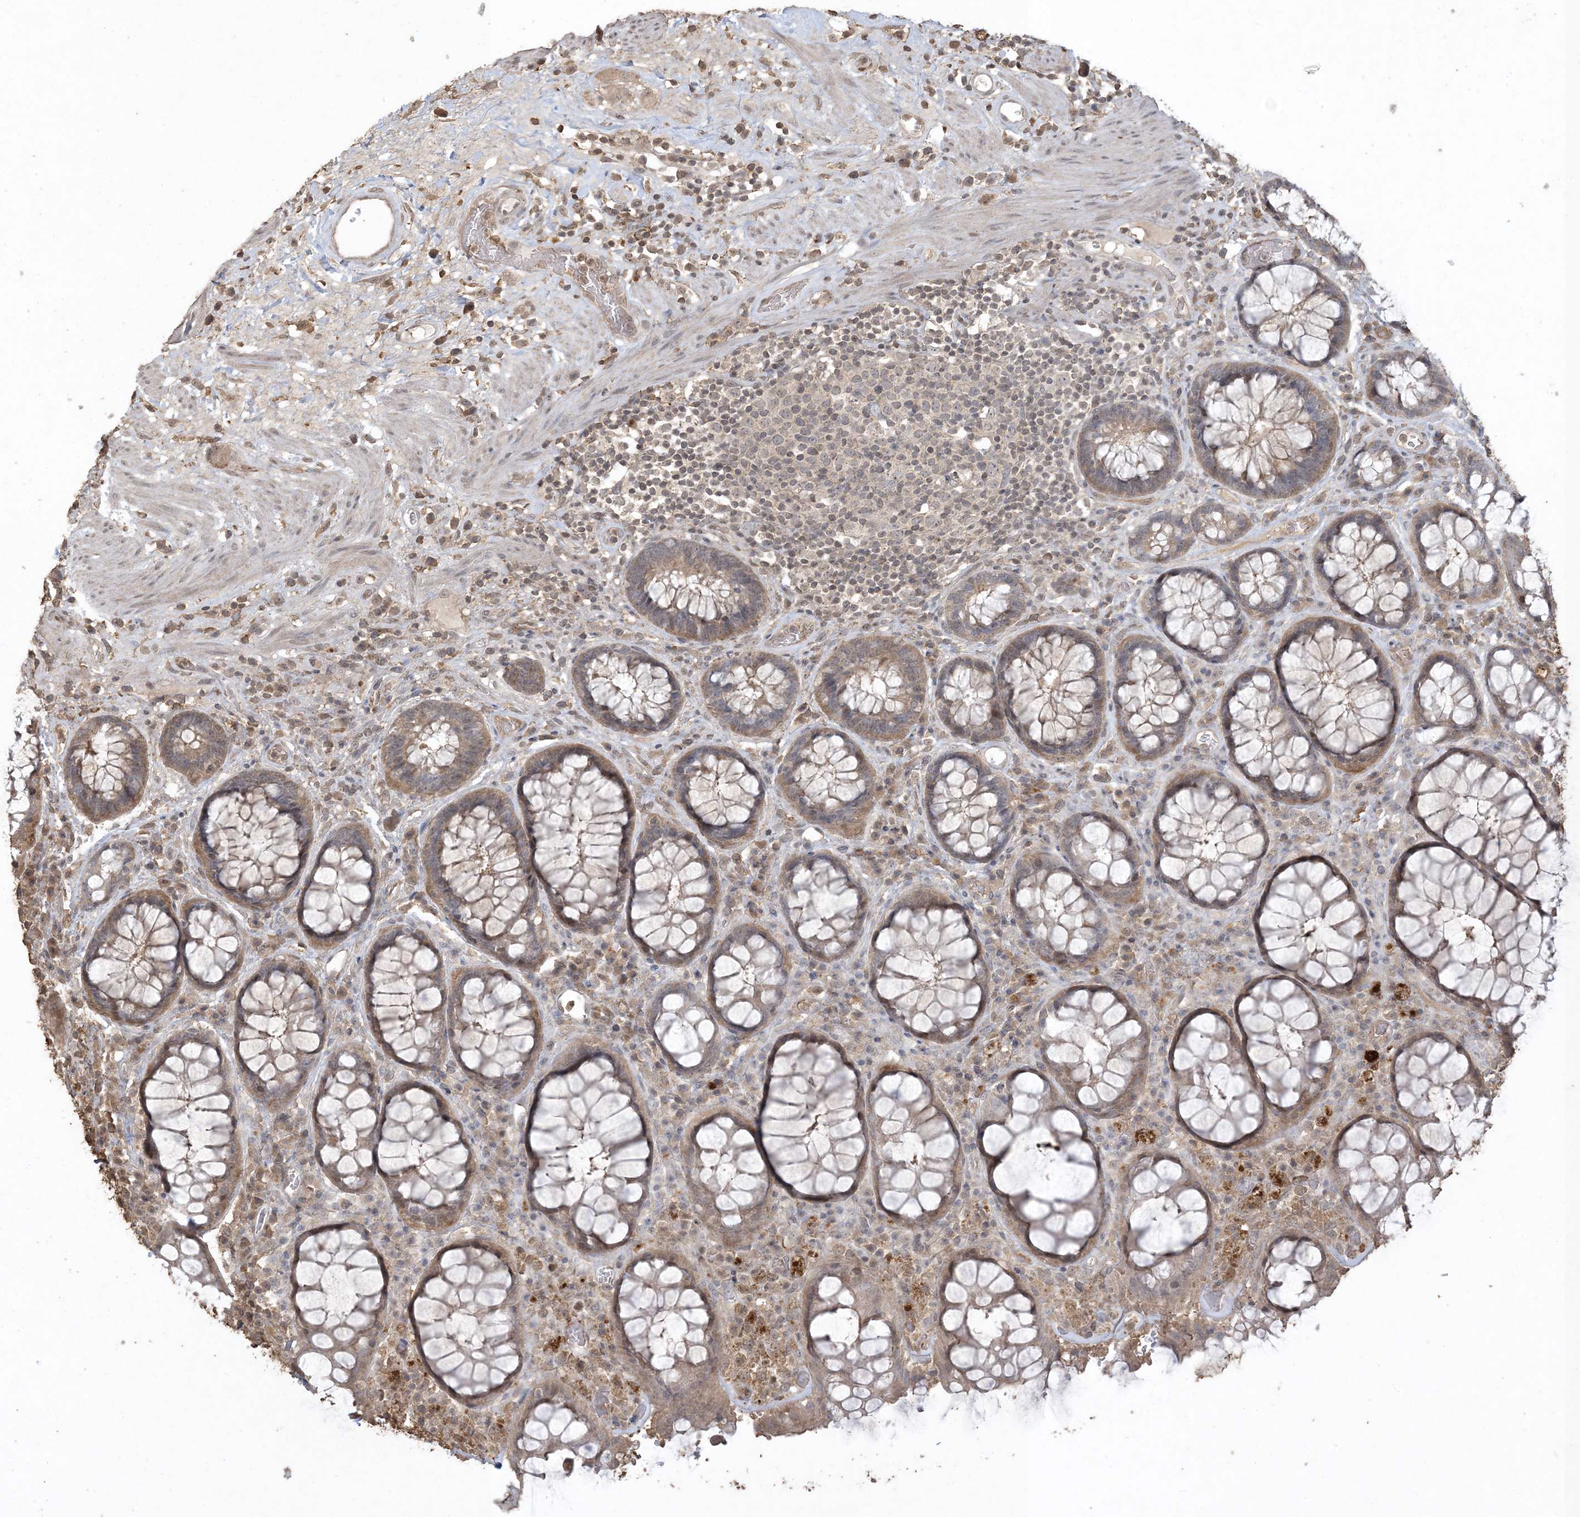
{"staining": {"intensity": "moderate", "quantity": "25%-75%", "location": "cytoplasmic/membranous"}, "tissue": "rectum", "cell_type": "Glandular cells", "image_type": "normal", "snomed": [{"axis": "morphology", "description": "Normal tissue, NOS"}, {"axis": "topography", "description": "Rectum"}], "caption": "Rectum stained with immunohistochemistry (IHC) shows moderate cytoplasmic/membranous staining in about 25%-75% of glandular cells.", "gene": "EFCAB8", "patient": {"sex": "male", "age": 64}}